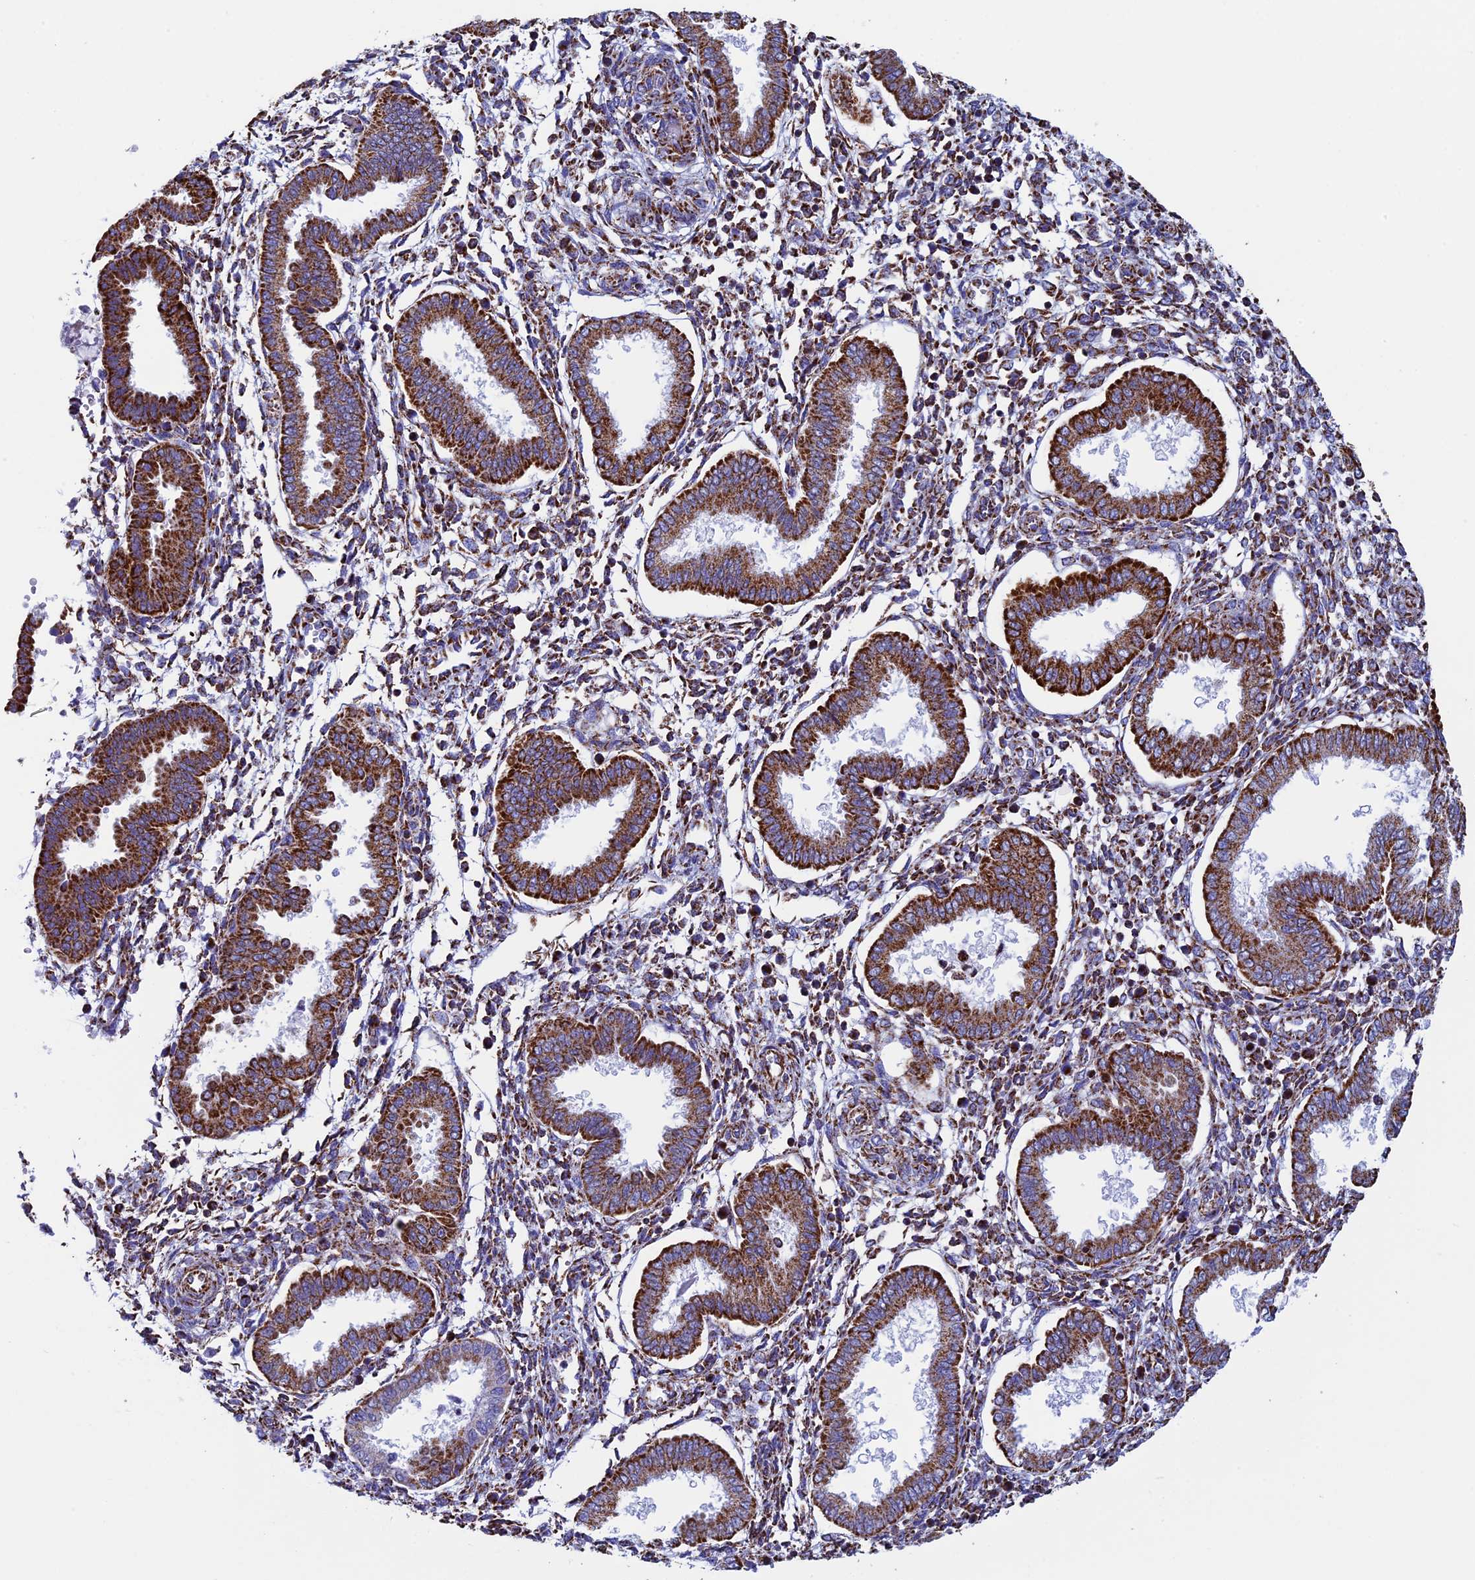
{"staining": {"intensity": "moderate", "quantity": "25%-75%", "location": "cytoplasmic/membranous"}, "tissue": "endometrium", "cell_type": "Cells in endometrial stroma", "image_type": "normal", "snomed": [{"axis": "morphology", "description": "Normal tissue, NOS"}, {"axis": "topography", "description": "Endometrium"}], "caption": "A micrograph of endometrium stained for a protein demonstrates moderate cytoplasmic/membranous brown staining in cells in endometrial stroma. Immunohistochemistry (ihc) stains the protein of interest in brown and the nuclei are stained blue.", "gene": "UQCRFS1", "patient": {"sex": "female", "age": 24}}